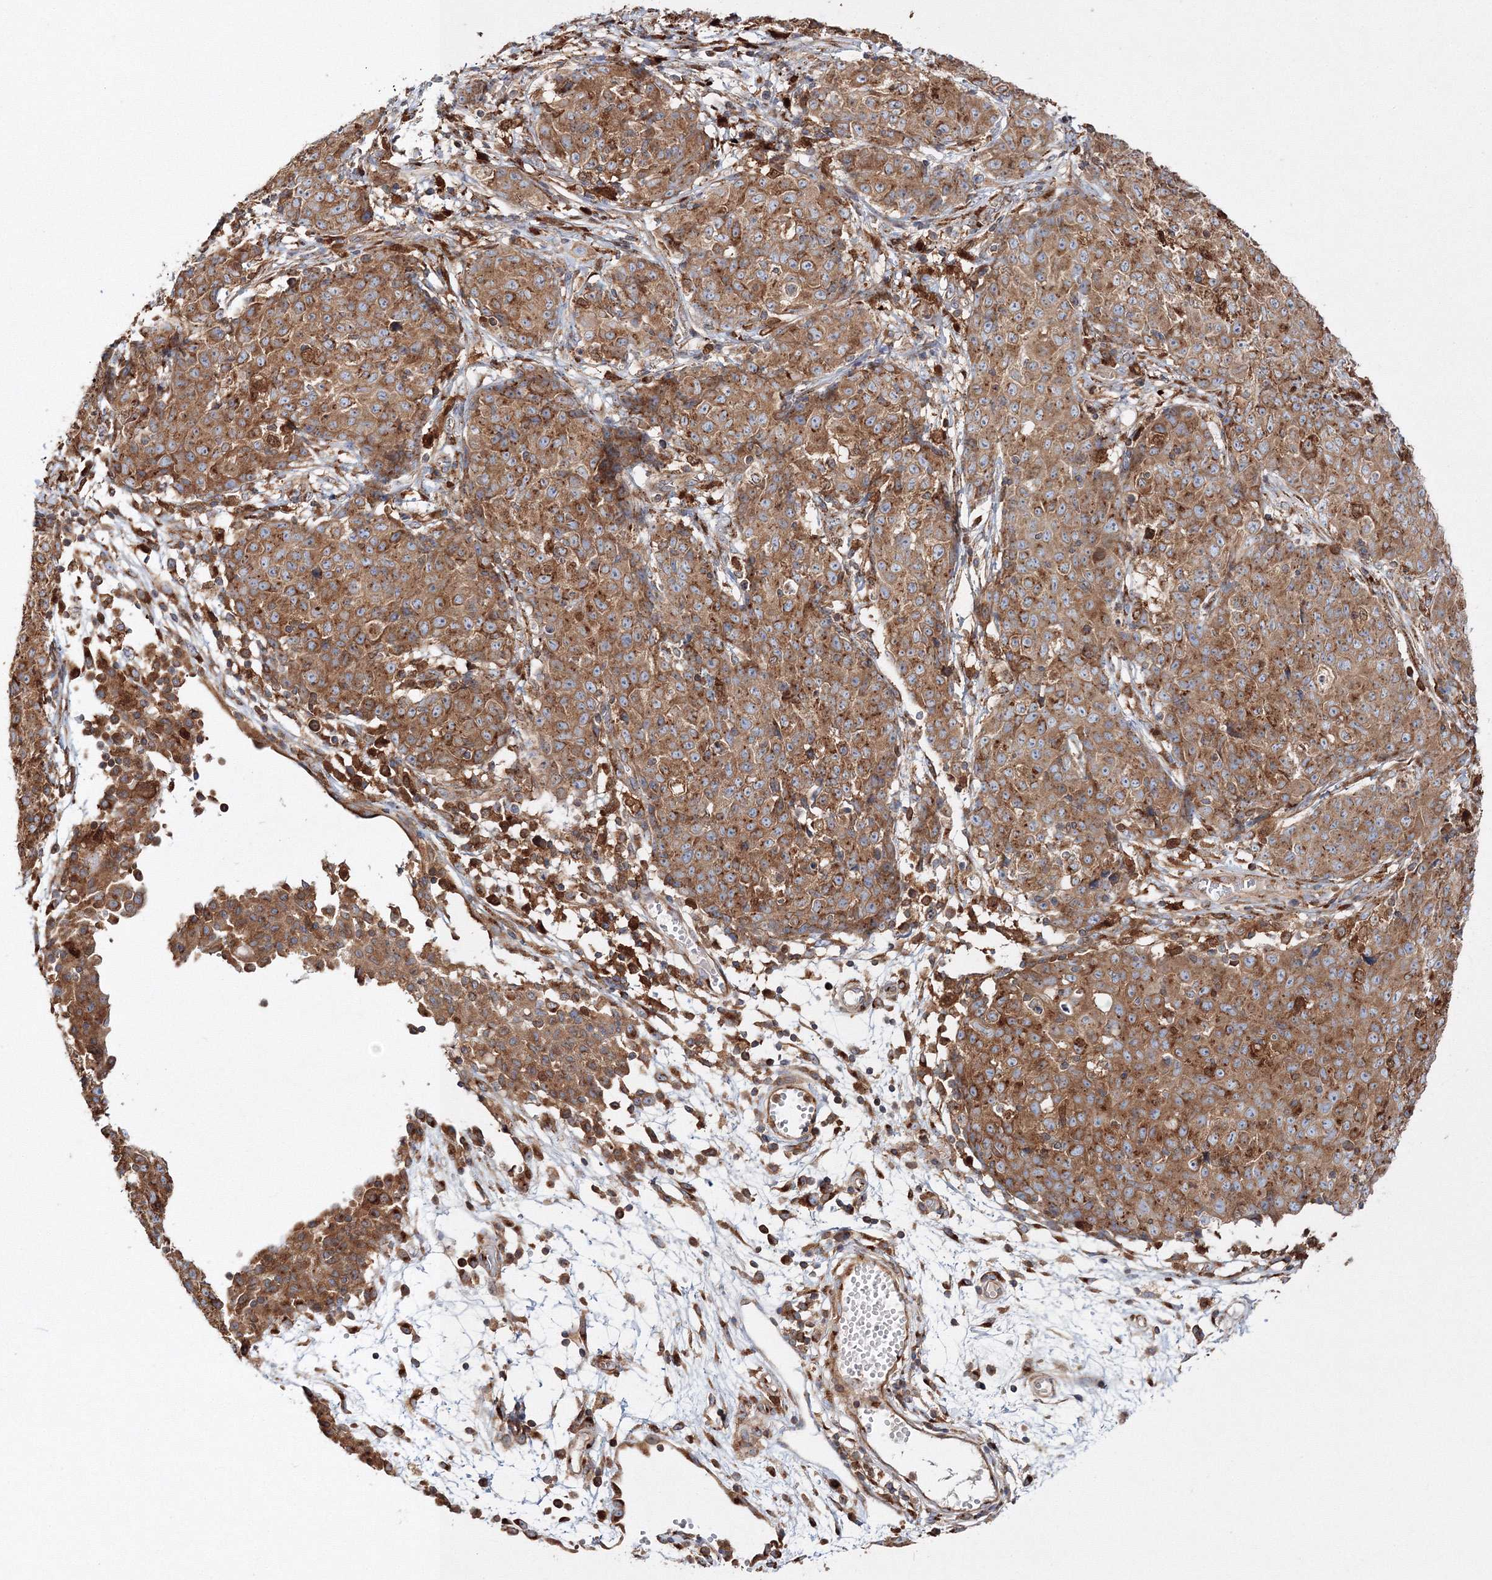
{"staining": {"intensity": "moderate", "quantity": ">75%", "location": "cytoplasmic/membranous"}, "tissue": "ovarian cancer", "cell_type": "Tumor cells", "image_type": "cancer", "snomed": [{"axis": "morphology", "description": "Carcinoma, endometroid"}, {"axis": "topography", "description": "Ovary"}], "caption": "Protein expression analysis of endometroid carcinoma (ovarian) demonstrates moderate cytoplasmic/membranous staining in approximately >75% of tumor cells. The staining is performed using DAB brown chromogen to label protein expression. The nuclei are counter-stained blue using hematoxylin.", "gene": "ARCN1", "patient": {"sex": "female", "age": 42}}